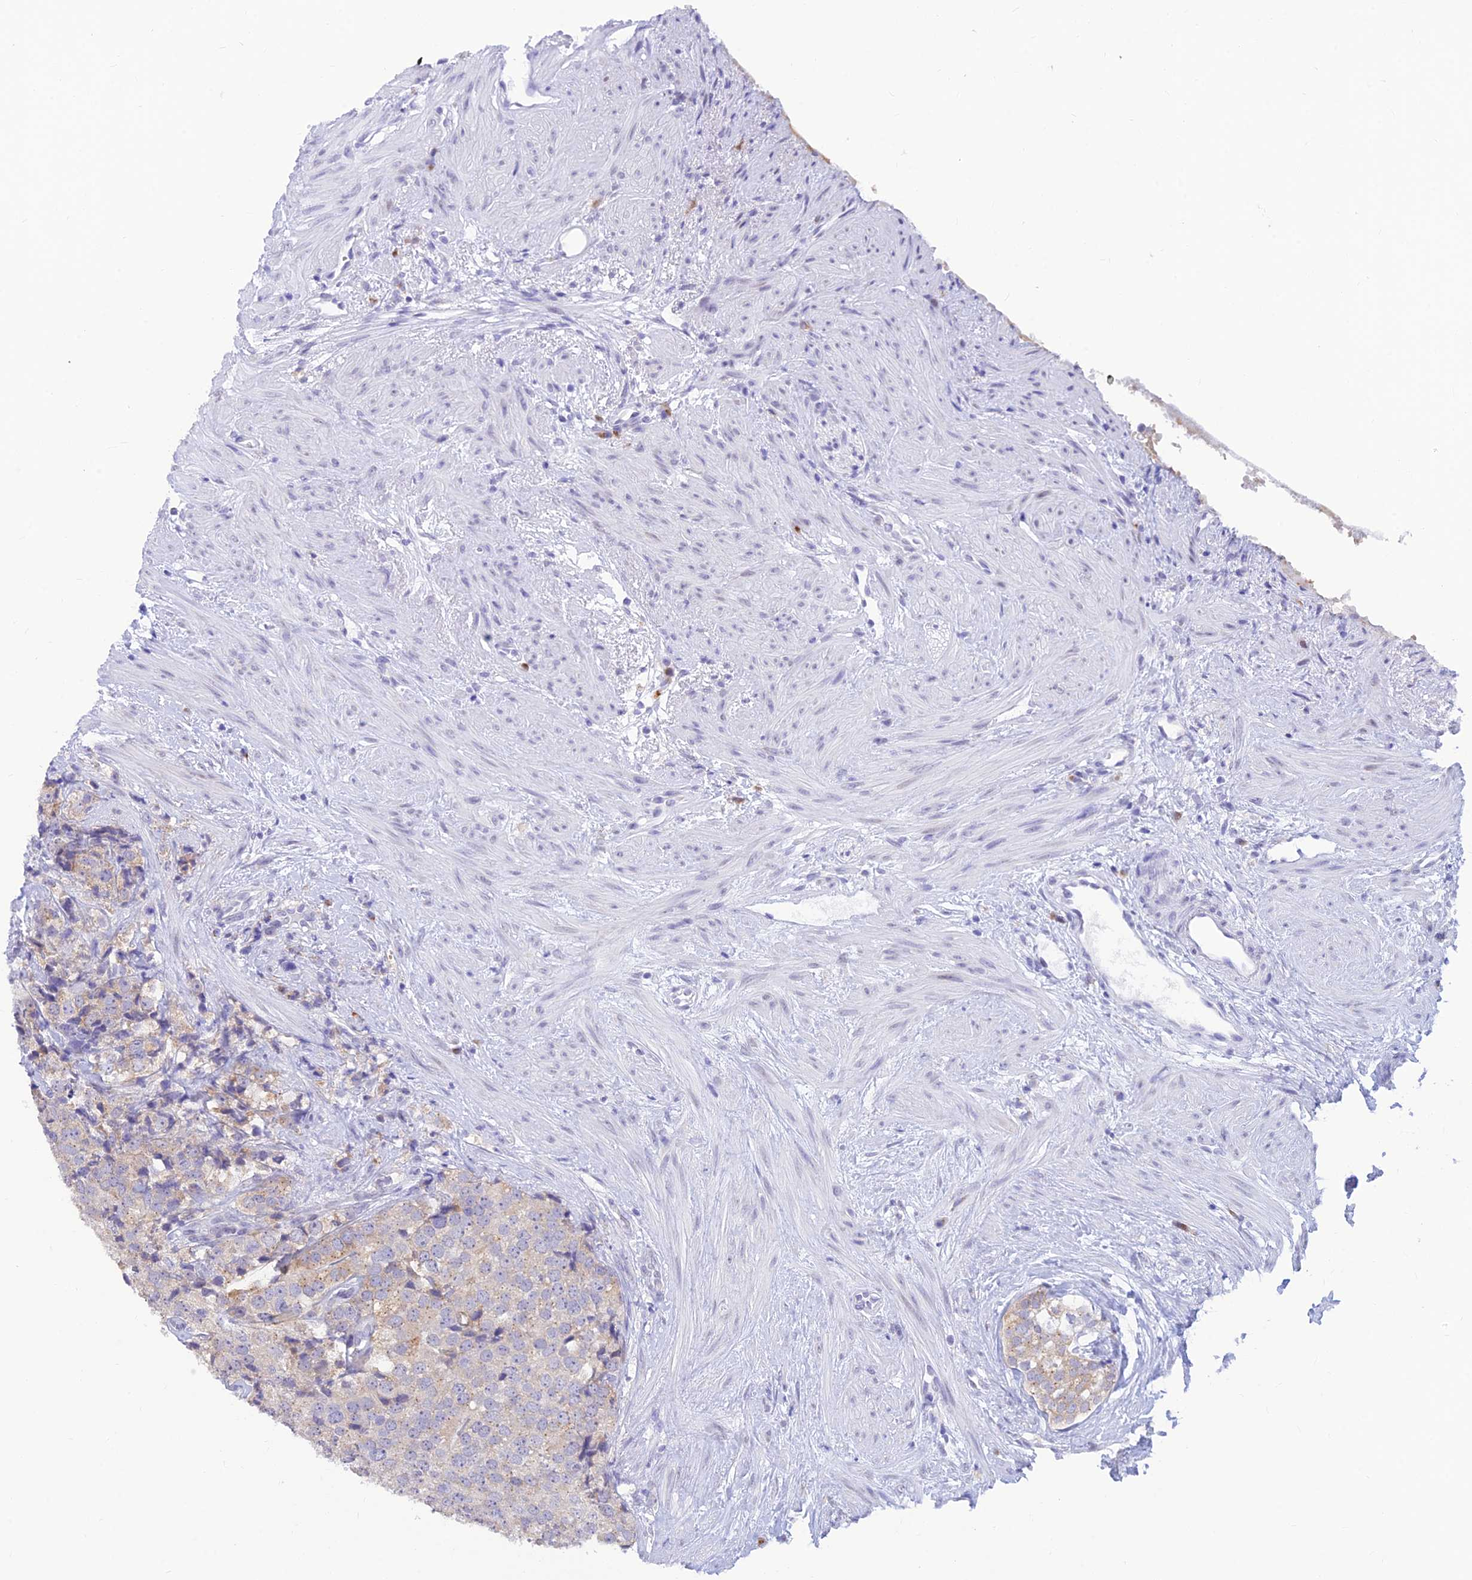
{"staining": {"intensity": "weak", "quantity": "<25%", "location": "cytoplasmic/membranous"}, "tissue": "prostate cancer", "cell_type": "Tumor cells", "image_type": "cancer", "snomed": [{"axis": "morphology", "description": "Adenocarcinoma, High grade"}, {"axis": "topography", "description": "Prostate"}], "caption": "Immunohistochemical staining of high-grade adenocarcinoma (prostate) exhibits no significant staining in tumor cells. The staining is performed using DAB (3,3'-diaminobenzidine) brown chromogen with nuclei counter-stained in using hematoxylin.", "gene": "INKA1", "patient": {"sex": "male", "age": 49}}